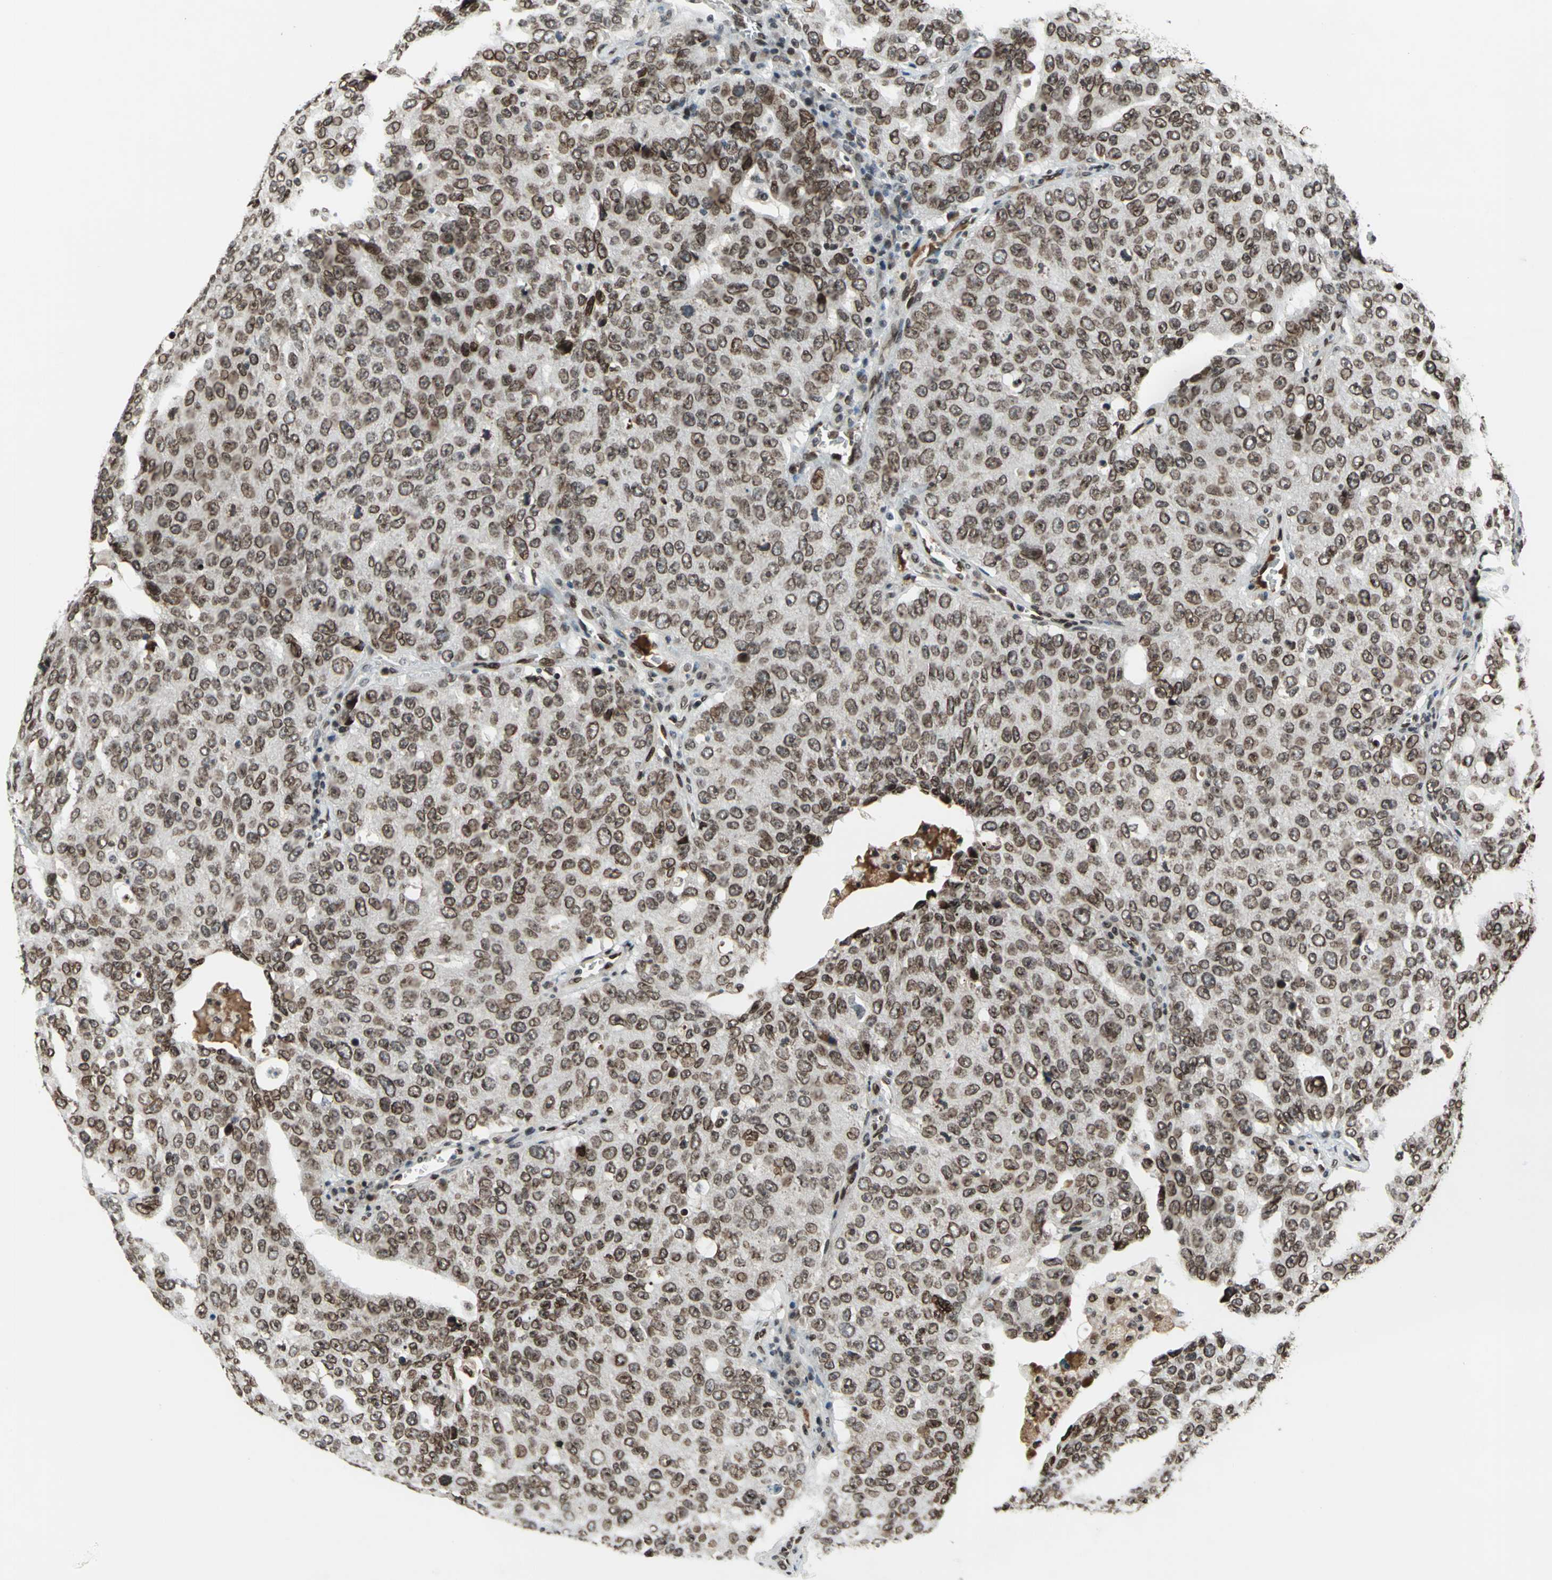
{"staining": {"intensity": "strong", "quantity": ">75%", "location": "cytoplasmic/membranous,nuclear"}, "tissue": "ovarian cancer", "cell_type": "Tumor cells", "image_type": "cancer", "snomed": [{"axis": "morphology", "description": "Carcinoma, endometroid"}, {"axis": "topography", "description": "Ovary"}], "caption": "Tumor cells show high levels of strong cytoplasmic/membranous and nuclear staining in approximately >75% of cells in human ovarian cancer (endometroid carcinoma).", "gene": "ISY1", "patient": {"sex": "female", "age": 62}}